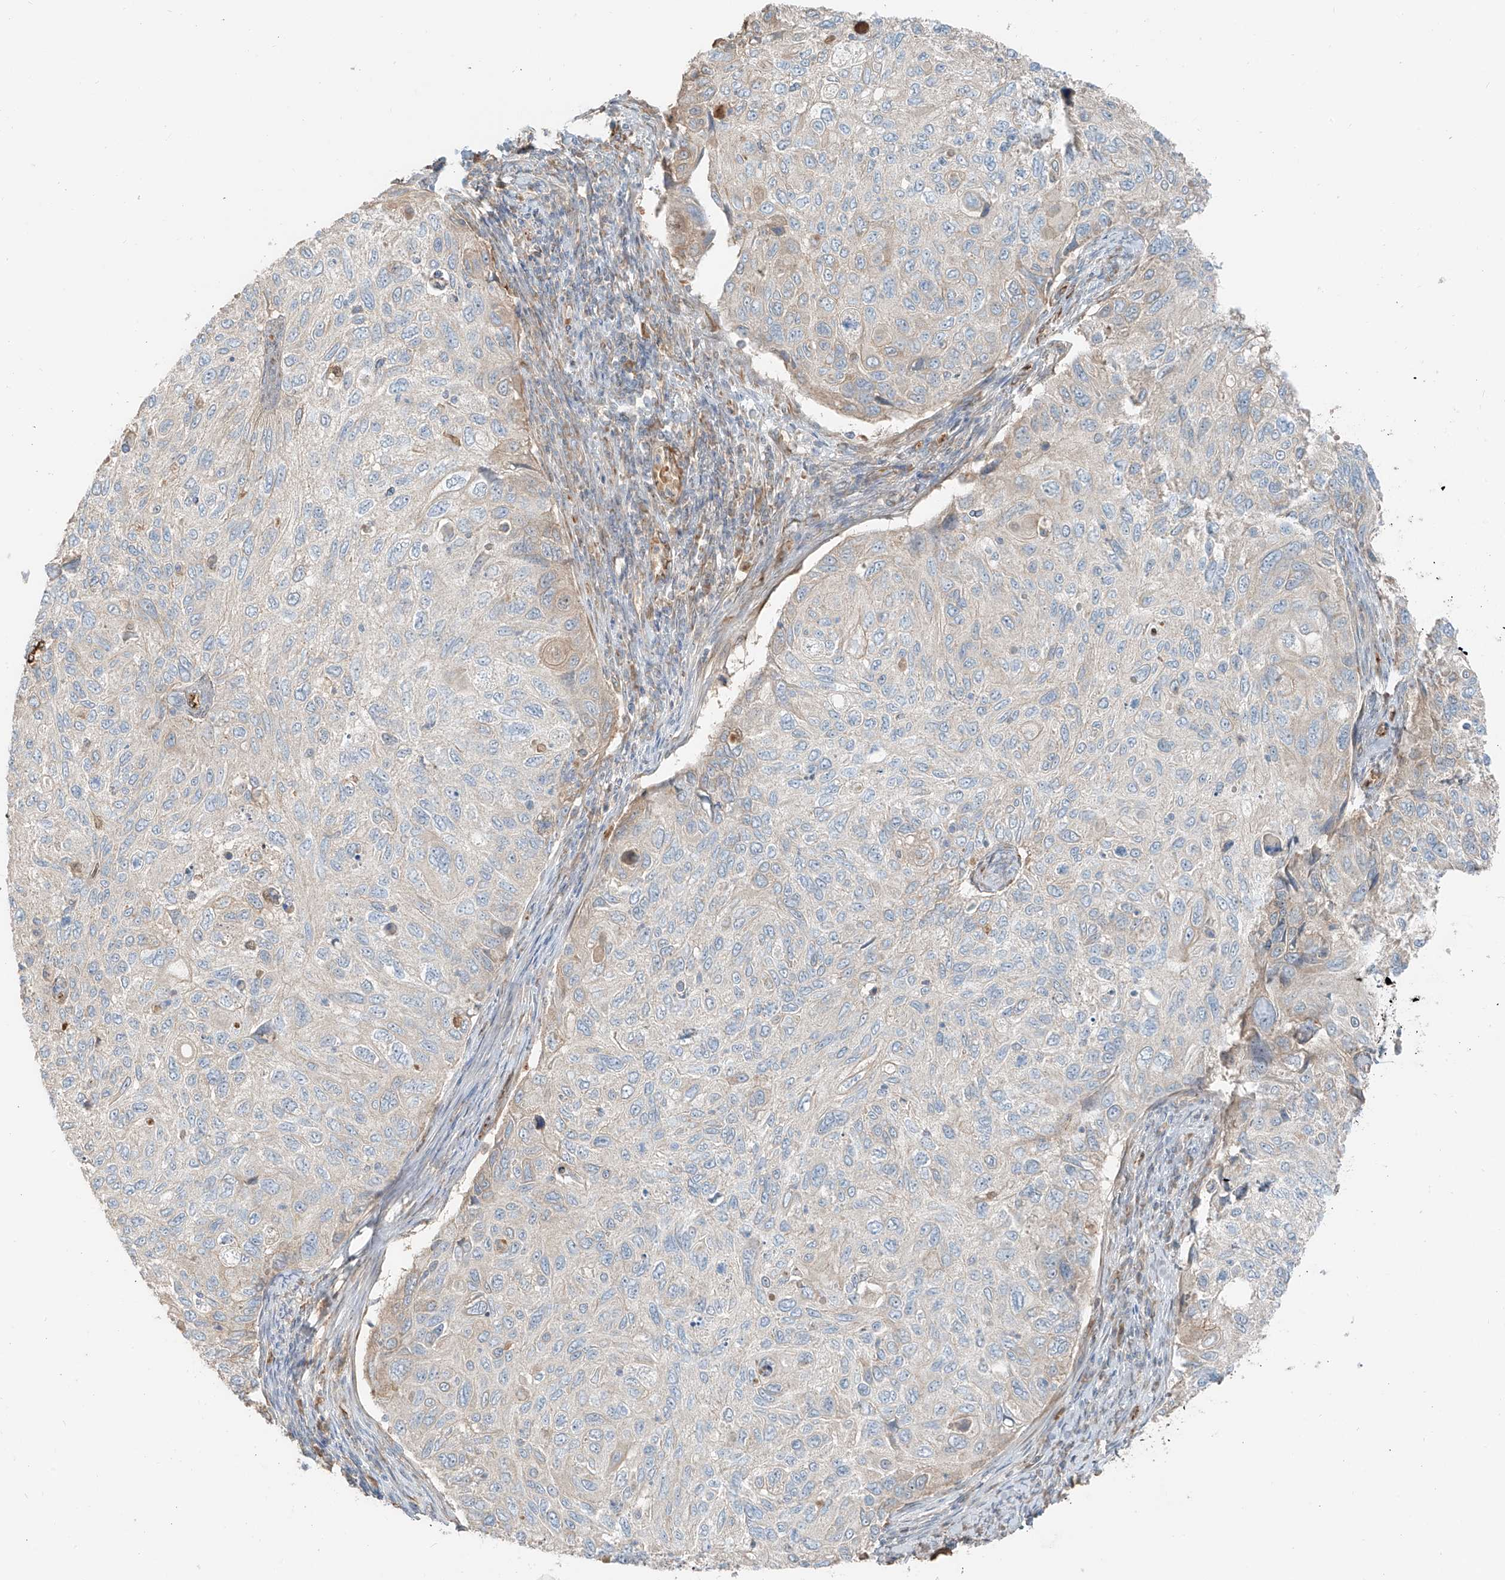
{"staining": {"intensity": "weak", "quantity": "<25%", "location": "cytoplasmic/membranous"}, "tissue": "cervical cancer", "cell_type": "Tumor cells", "image_type": "cancer", "snomed": [{"axis": "morphology", "description": "Squamous cell carcinoma, NOS"}, {"axis": "topography", "description": "Cervix"}], "caption": "There is no significant positivity in tumor cells of cervical cancer.", "gene": "FSTL1", "patient": {"sex": "female", "age": 70}}